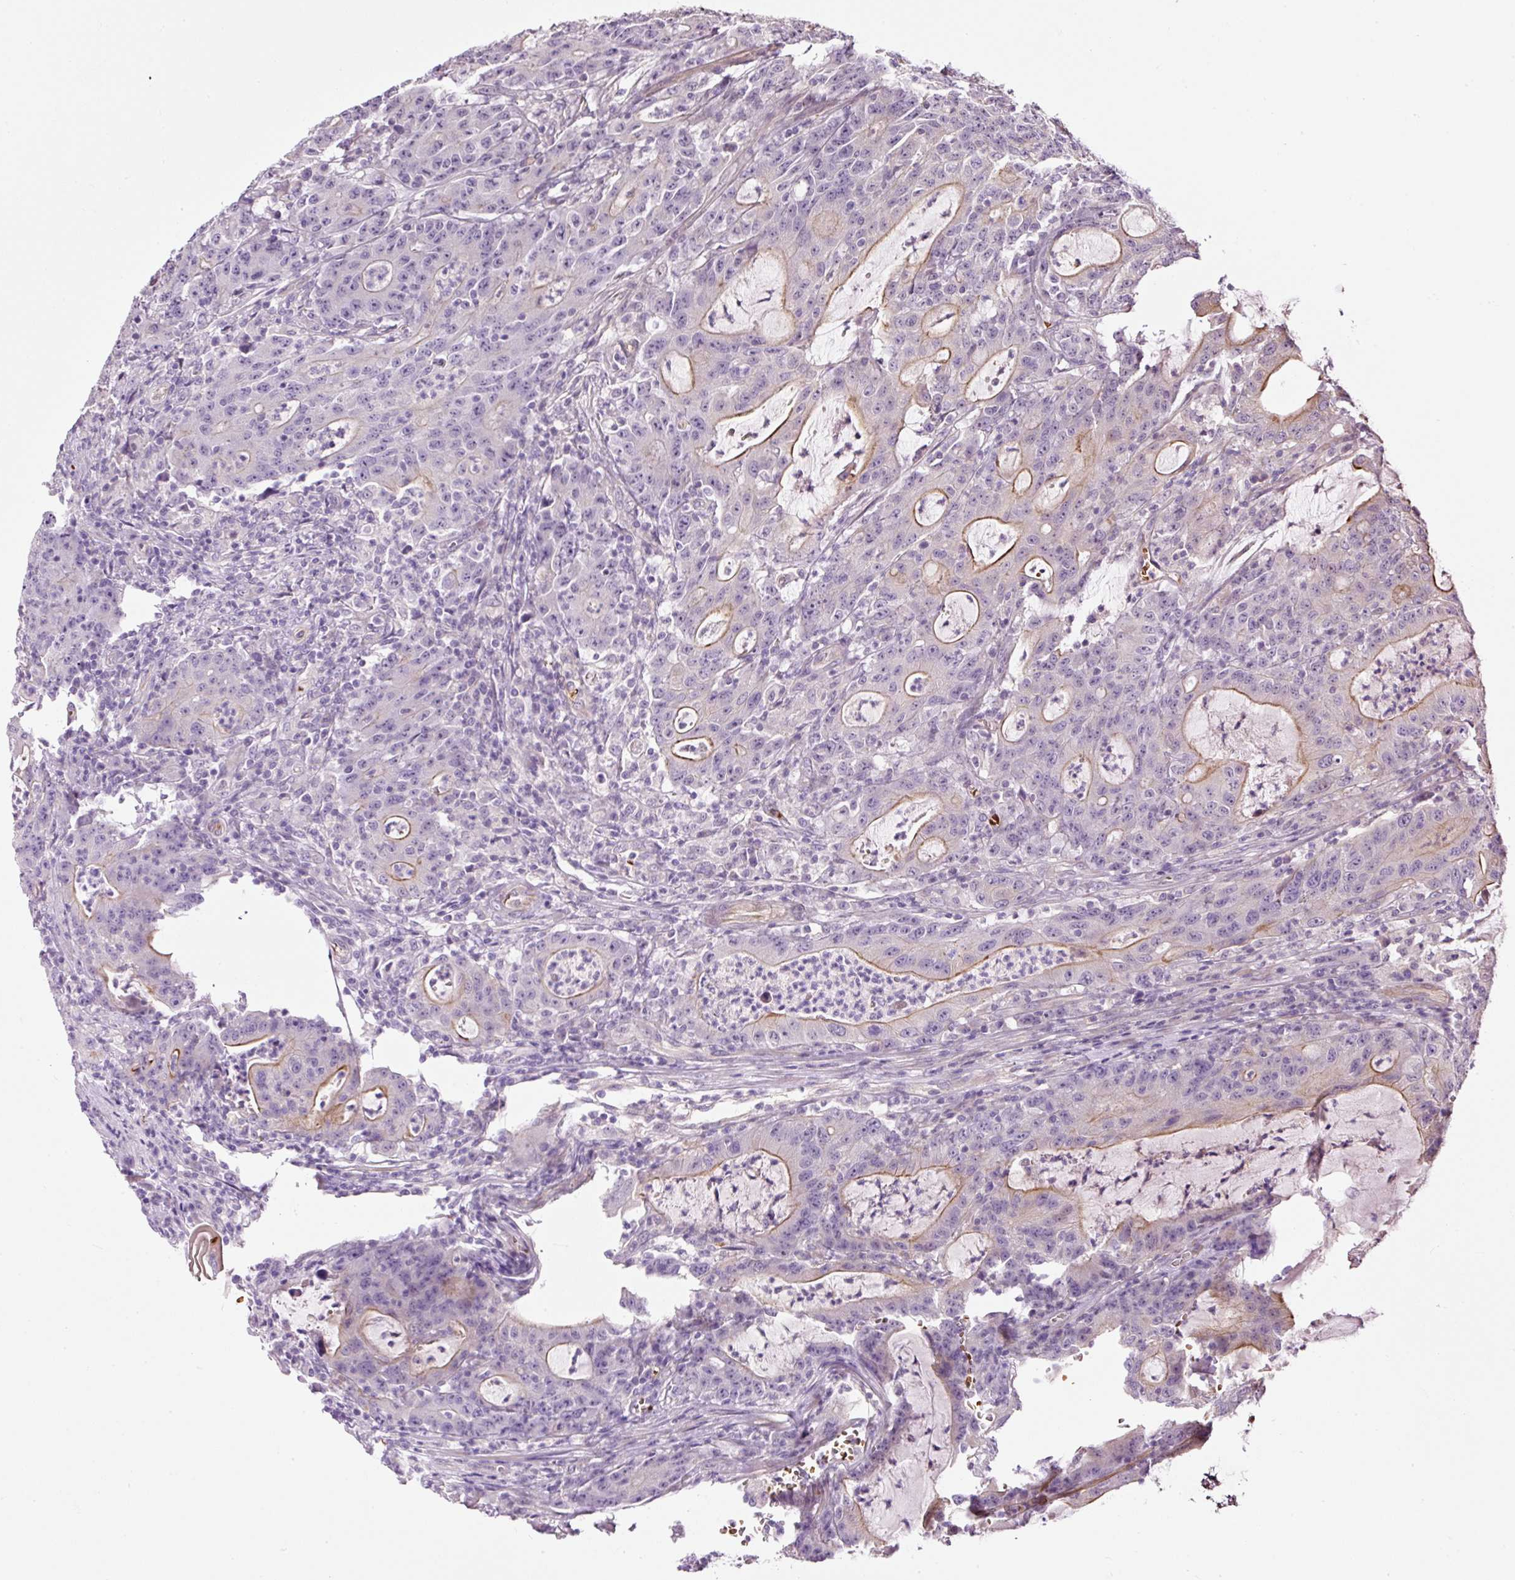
{"staining": {"intensity": "moderate", "quantity": "25%-75%", "location": "cytoplasmic/membranous"}, "tissue": "colorectal cancer", "cell_type": "Tumor cells", "image_type": "cancer", "snomed": [{"axis": "morphology", "description": "Adenocarcinoma, NOS"}, {"axis": "topography", "description": "Colon"}], "caption": "This is an image of immunohistochemistry (IHC) staining of adenocarcinoma (colorectal), which shows moderate expression in the cytoplasmic/membranous of tumor cells.", "gene": "USHBP1", "patient": {"sex": "male", "age": 83}}